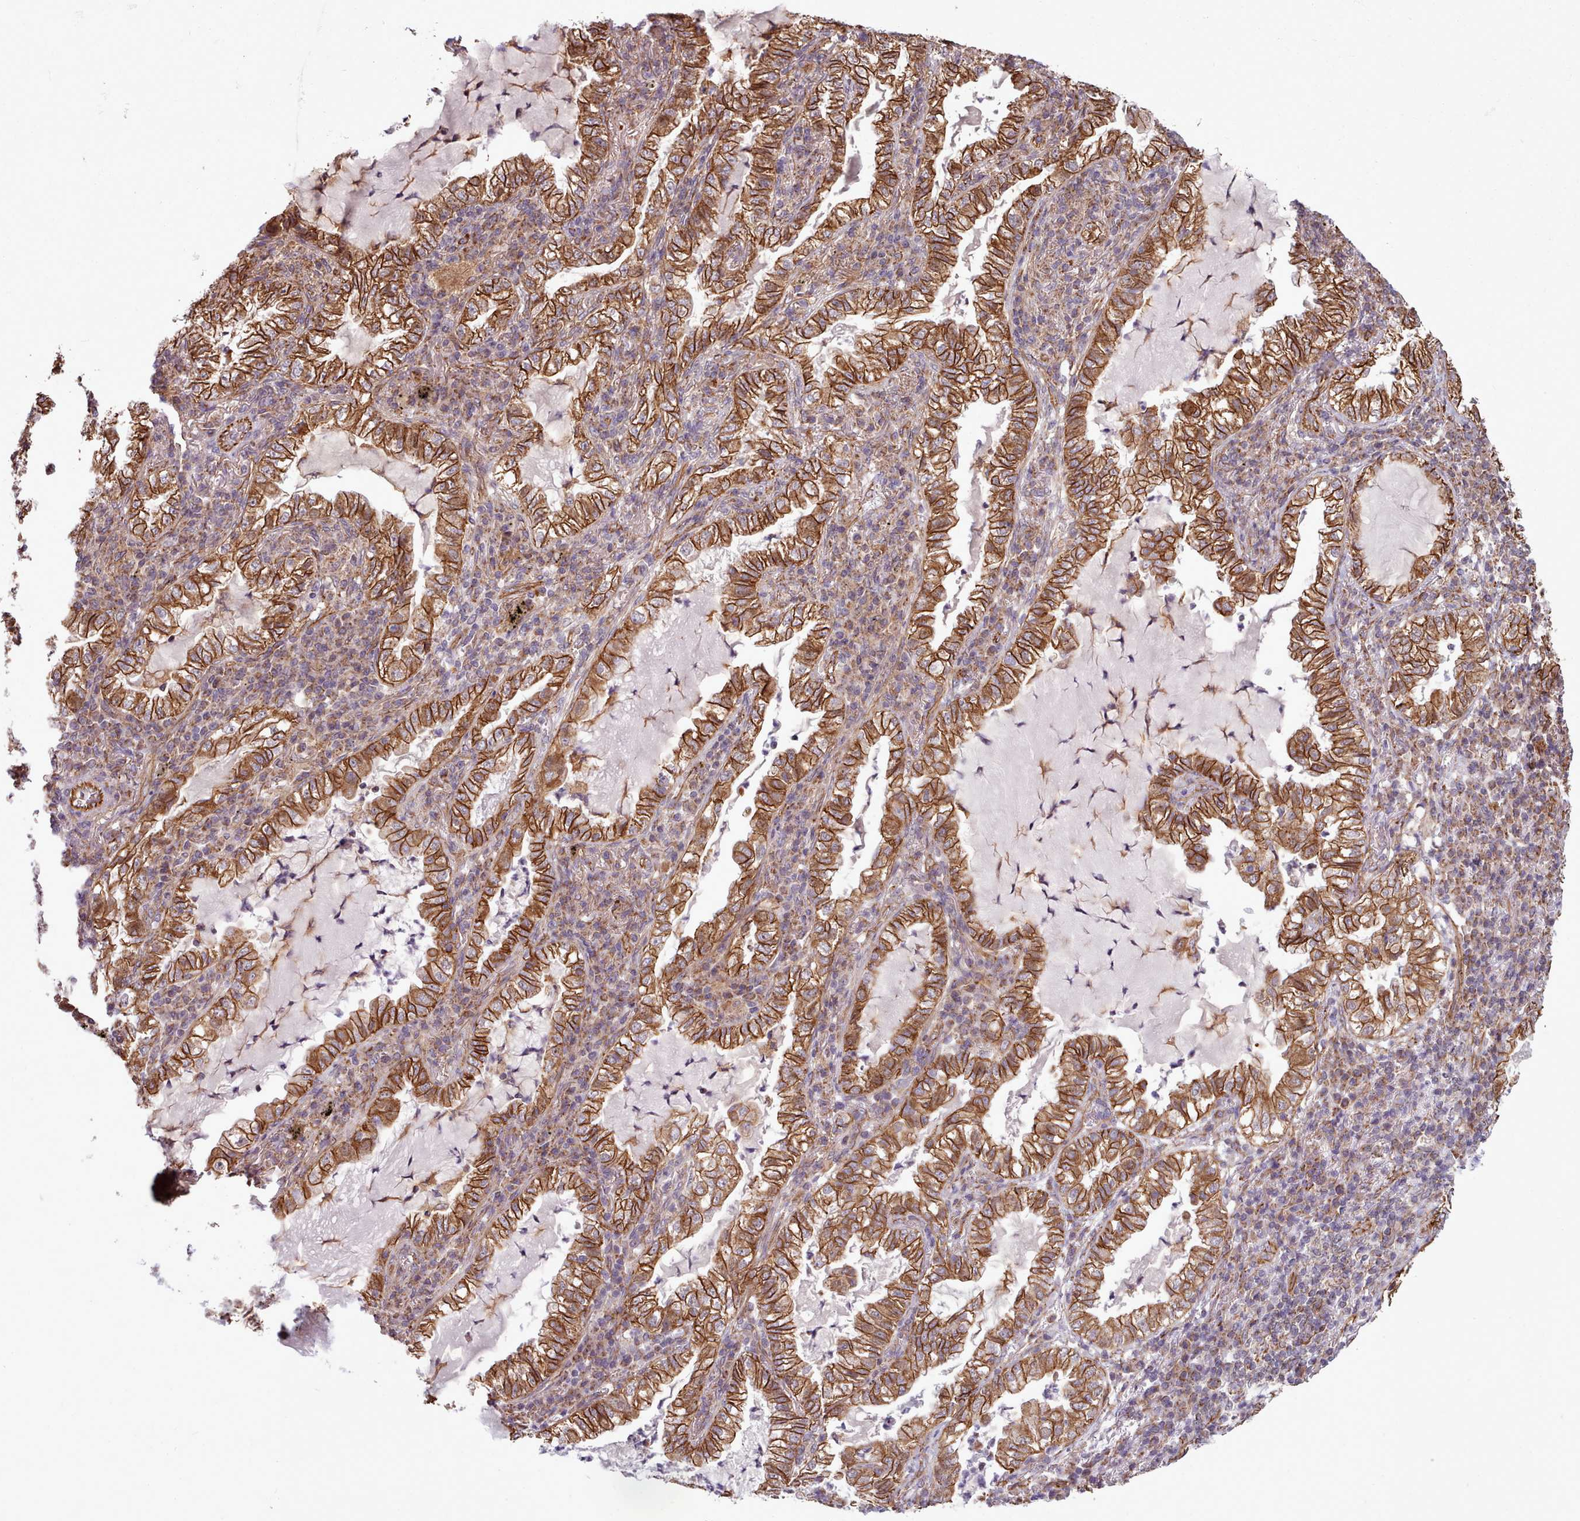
{"staining": {"intensity": "strong", "quantity": ">75%", "location": "cytoplasmic/membranous"}, "tissue": "lung cancer", "cell_type": "Tumor cells", "image_type": "cancer", "snomed": [{"axis": "morphology", "description": "Adenocarcinoma, NOS"}, {"axis": "topography", "description": "Lung"}], "caption": "Protein expression analysis of lung adenocarcinoma displays strong cytoplasmic/membranous positivity in approximately >75% of tumor cells. (brown staining indicates protein expression, while blue staining denotes nuclei).", "gene": "MRPL46", "patient": {"sex": "female", "age": 73}}